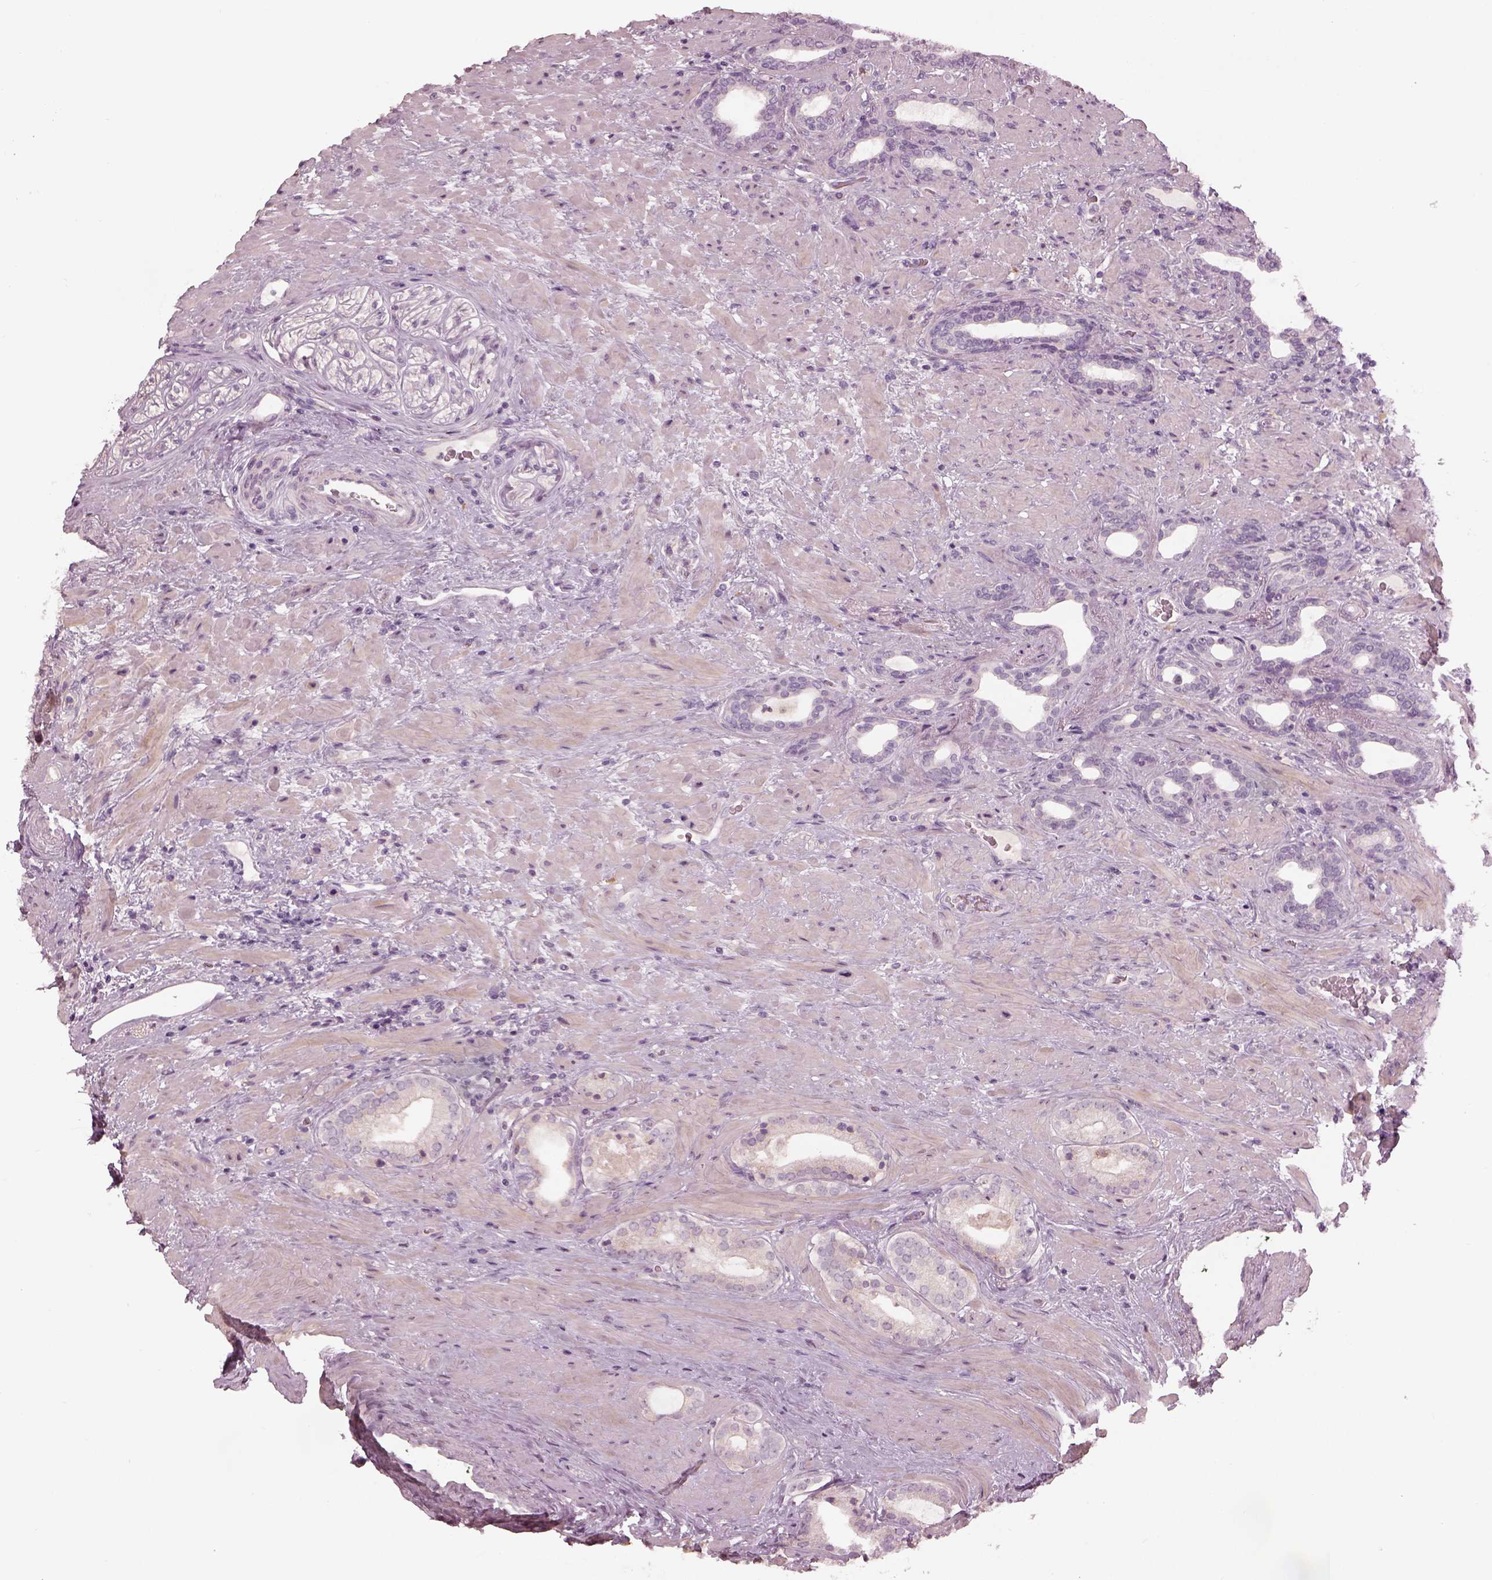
{"staining": {"intensity": "negative", "quantity": "none", "location": "none"}, "tissue": "prostate cancer", "cell_type": "Tumor cells", "image_type": "cancer", "snomed": [{"axis": "morphology", "description": "Adenocarcinoma, Low grade"}, {"axis": "topography", "description": "Prostate and seminal vesicle, NOS"}], "caption": "Human prostate cancer stained for a protein using immunohistochemistry reveals no positivity in tumor cells.", "gene": "MIA", "patient": {"sex": "male", "age": 61}}